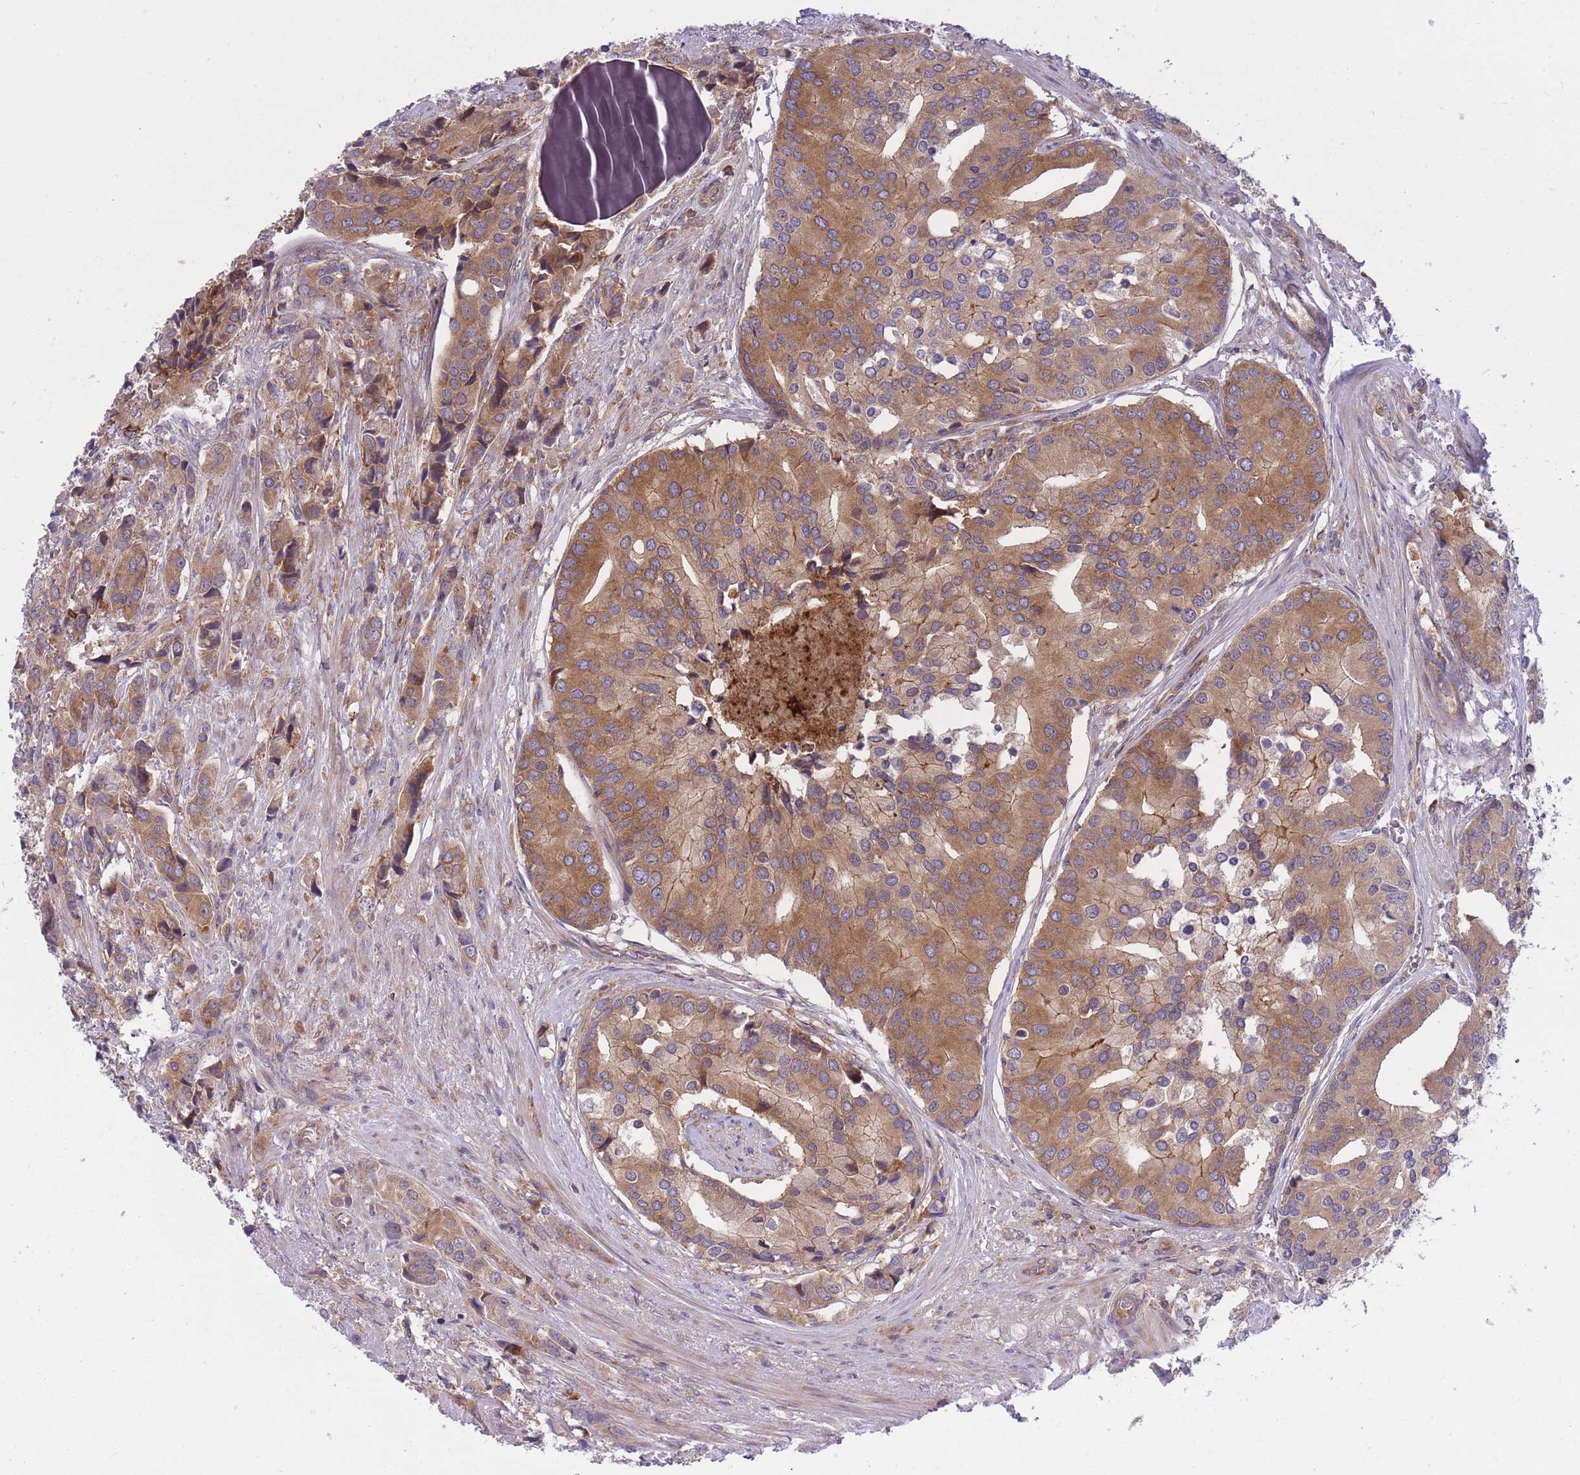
{"staining": {"intensity": "moderate", "quantity": "25%-75%", "location": "cytoplasmic/membranous"}, "tissue": "prostate cancer", "cell_type": "Tumor cells", "image_type": "cancer", "snomed": [{"axis": "morphology", "description": "Adenocarcinoma, High grade"}, {"axis": "topography", "description": "Prostate"}], "caption": "Immunohistochemistry (IHC) (DAB) staining of adenocarcinoma (high-grade) (prostate) shows moderate cytoplasmic/membranous protein staining in approximately 25%-75% of tumor cells. The staining was performed using DAB, with brown indicating positive protein expression. Nuclei are stained blue with hematoxylin.", "gene": "EIF2B2", "patient": {"sex": "male", "age": 62}}